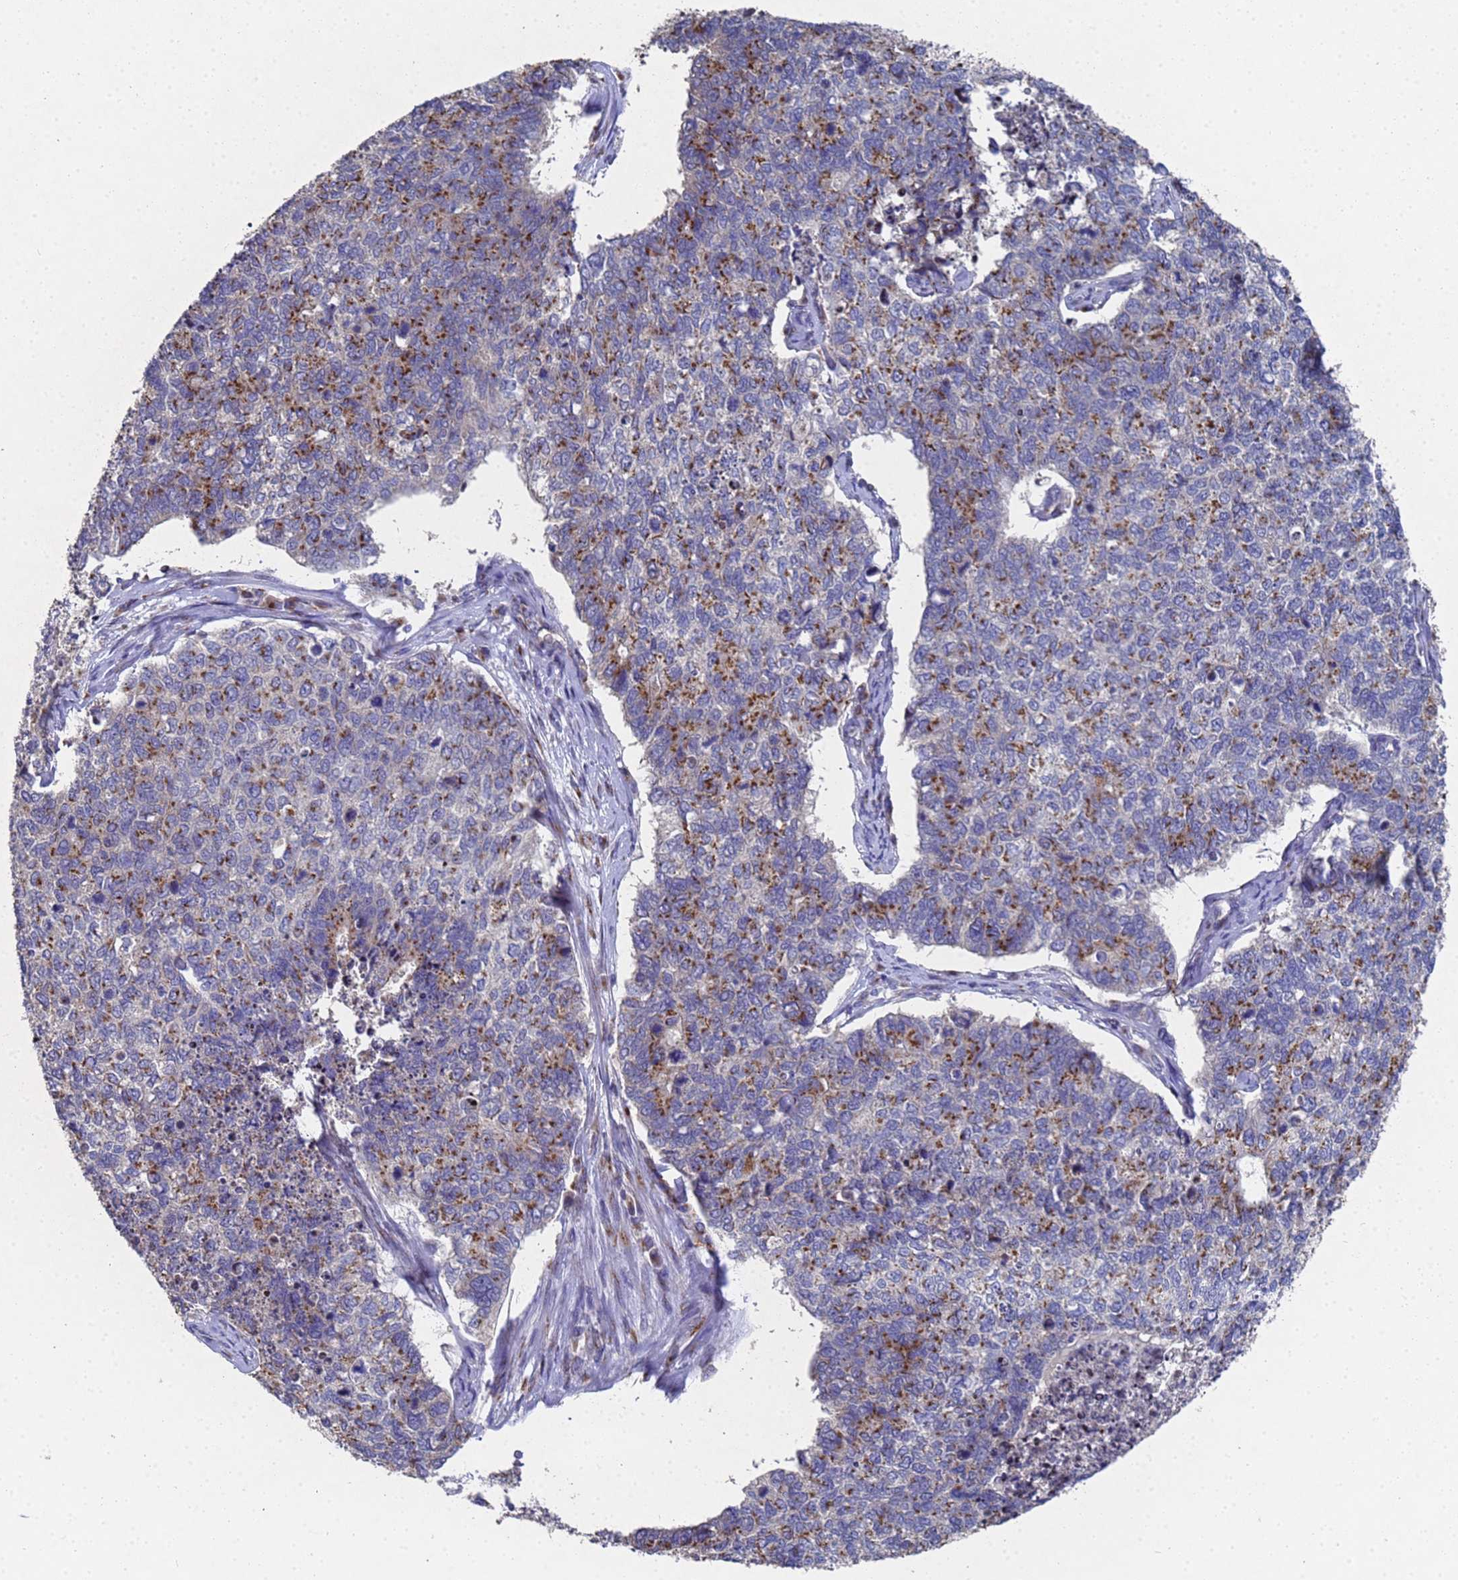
{"staining": {"intensity": "moderate", "quantity": "25%-75%", "location": "cytoplasmic/membranous"}, "tissue": "cervical cancer", "cell_type": "Tumor cells", "image_type": "cancer", "snomed": [{"axis": "morphology", "description": "Squamous cell carcinoma, NOS"}, {"axis": "topography", "description": "Cervix"}], "caption": "Protein staining of cervical squamous cell carcinoma tissue displays moderate cytoplasmic/membranous expression in about 25%-75% of tumor cells. Immunohistochemistry (ihc) stains the protein in brown and the nuclei are stained blue.", "gene": "NSUN6", "patient": {"sex": "female", "age": 63}}